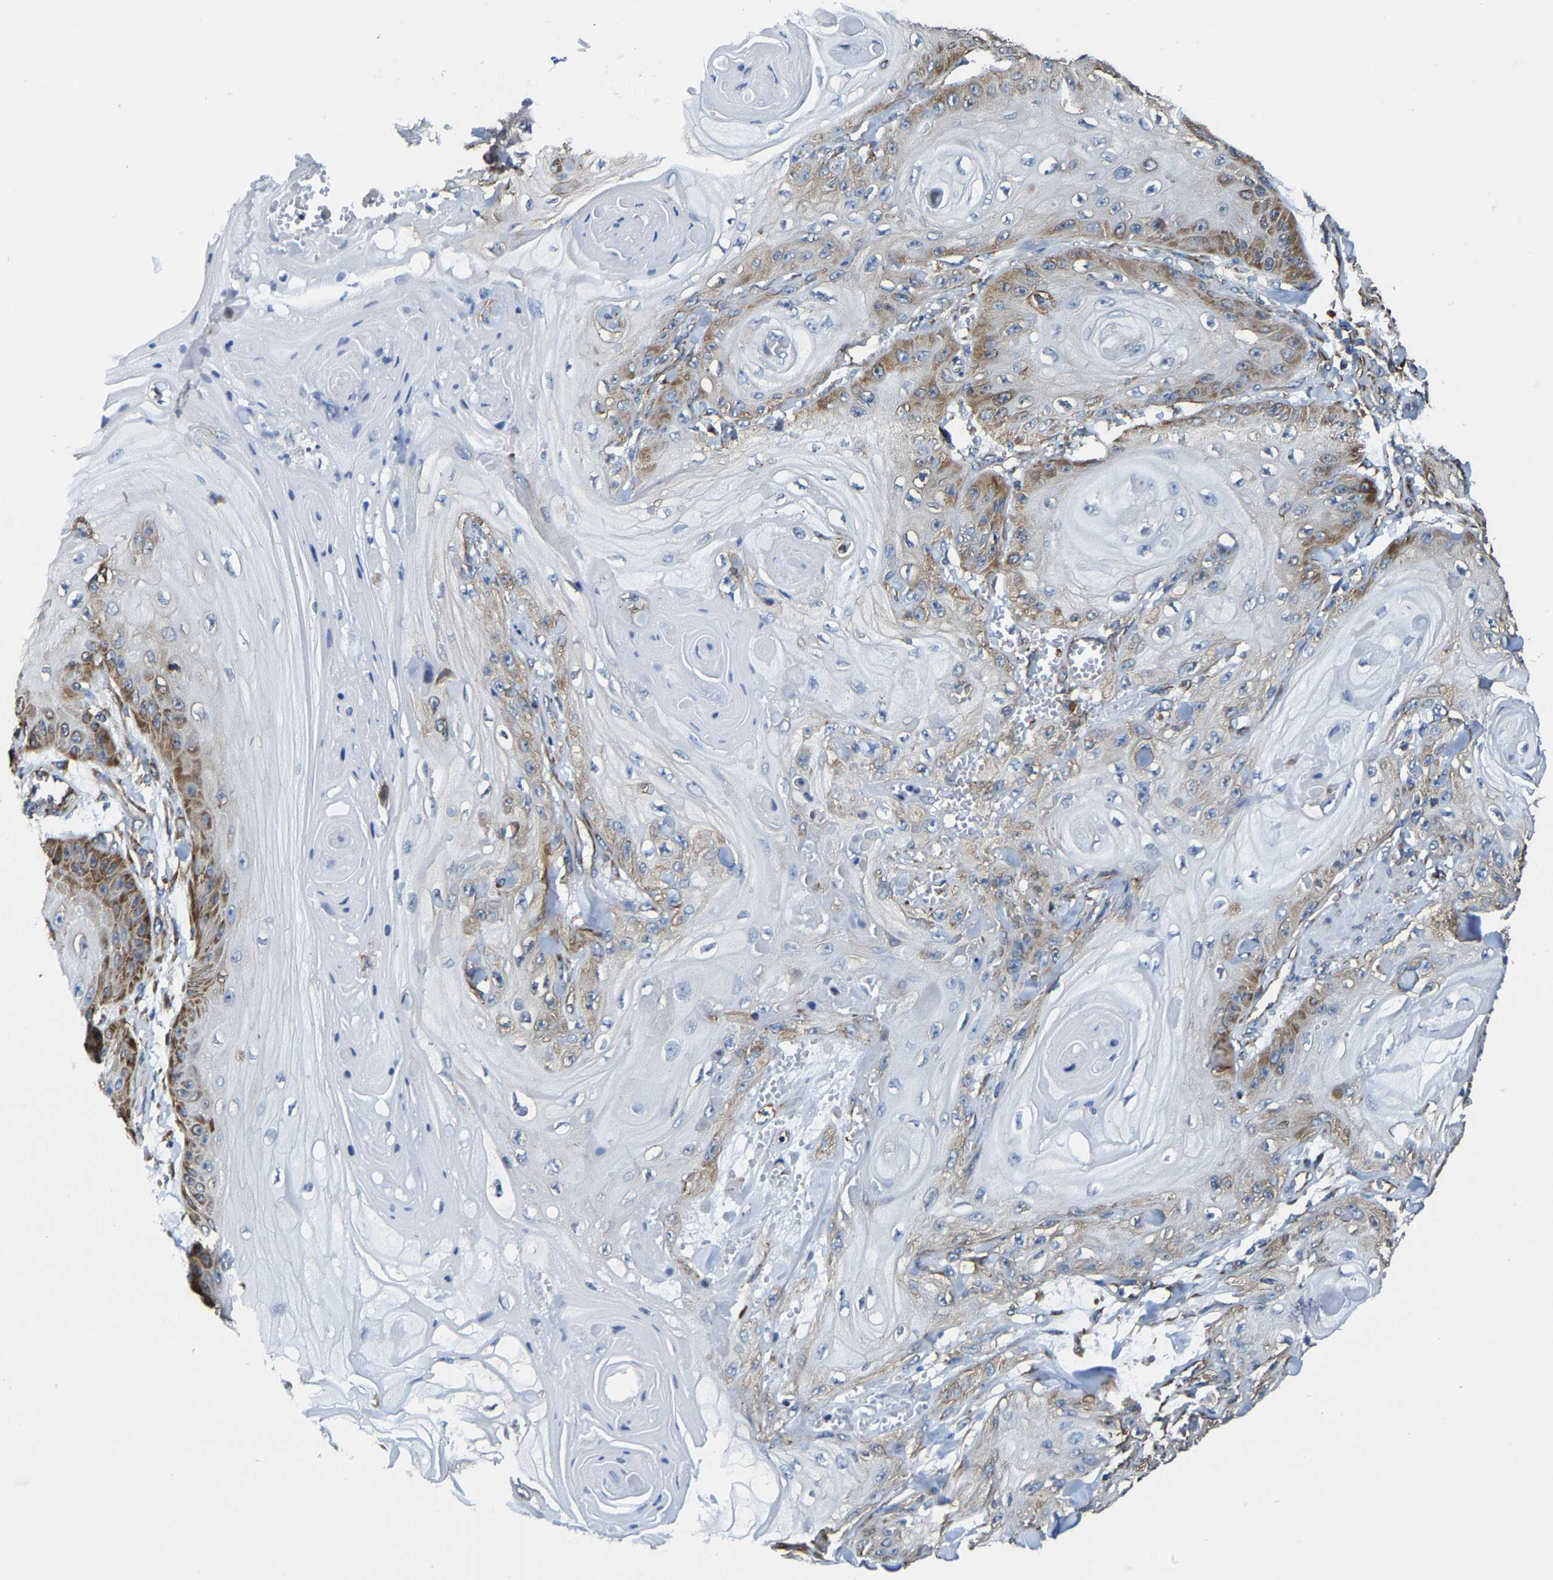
{"staining": {"intensity": "strong", "quantity": "<25%", "location": "cytoplasmic/membranous"}, "tissue": "skin cancer", "cell_type": "Tumor cells", "image_type": "cancer", "snomed": [{"axis": "morphology", "description": "Squamous cell carcinoma, NOS"}, {"axis": "topography", "description": "Skin"}], "caption": "Strong cytoplasmic/membranous staining is appreciated in approximately <25% of tumor cells in skin cancer (squamous cell carcinoma).", "gene": "G3BP2", "patient": {"sex": "male", "age": 74}}